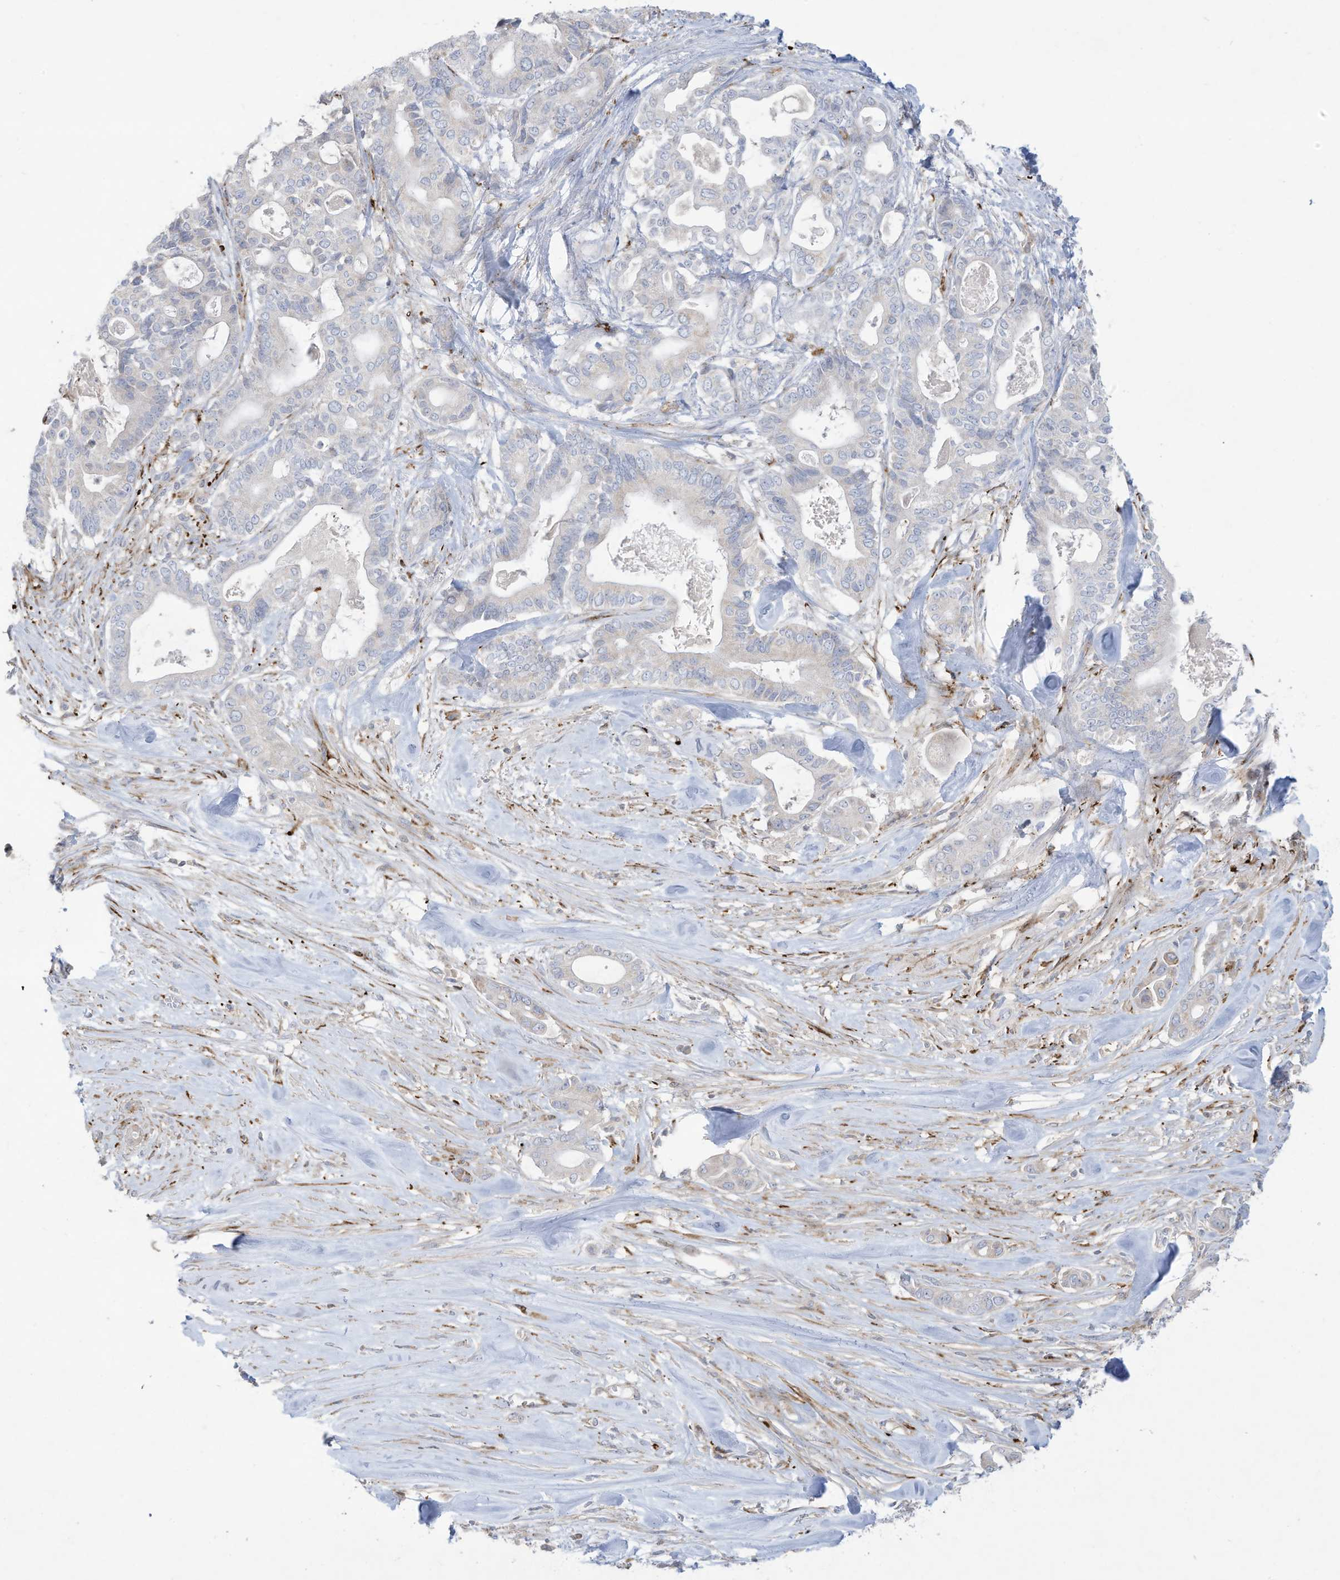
{"staining": {"intensity": "negative", "quantity": "none", "location": "none"}, "tissue": "pancreatic cancer", "cell_type": "Tumor cells", "image_type": "cancer", "snomed": [{"axis": "morphology", "description": "Adenocarcinoma, NOS"}, {"axis": "topography", "description": "Pancreas"}], "caption": "A high-resolution image shows IHC staining of pancreatic adenocarcinoma, which shows no significant expression in tumor cells.", "gene": "THNSL2", "patient": {"sex": "male", "age": 63}}